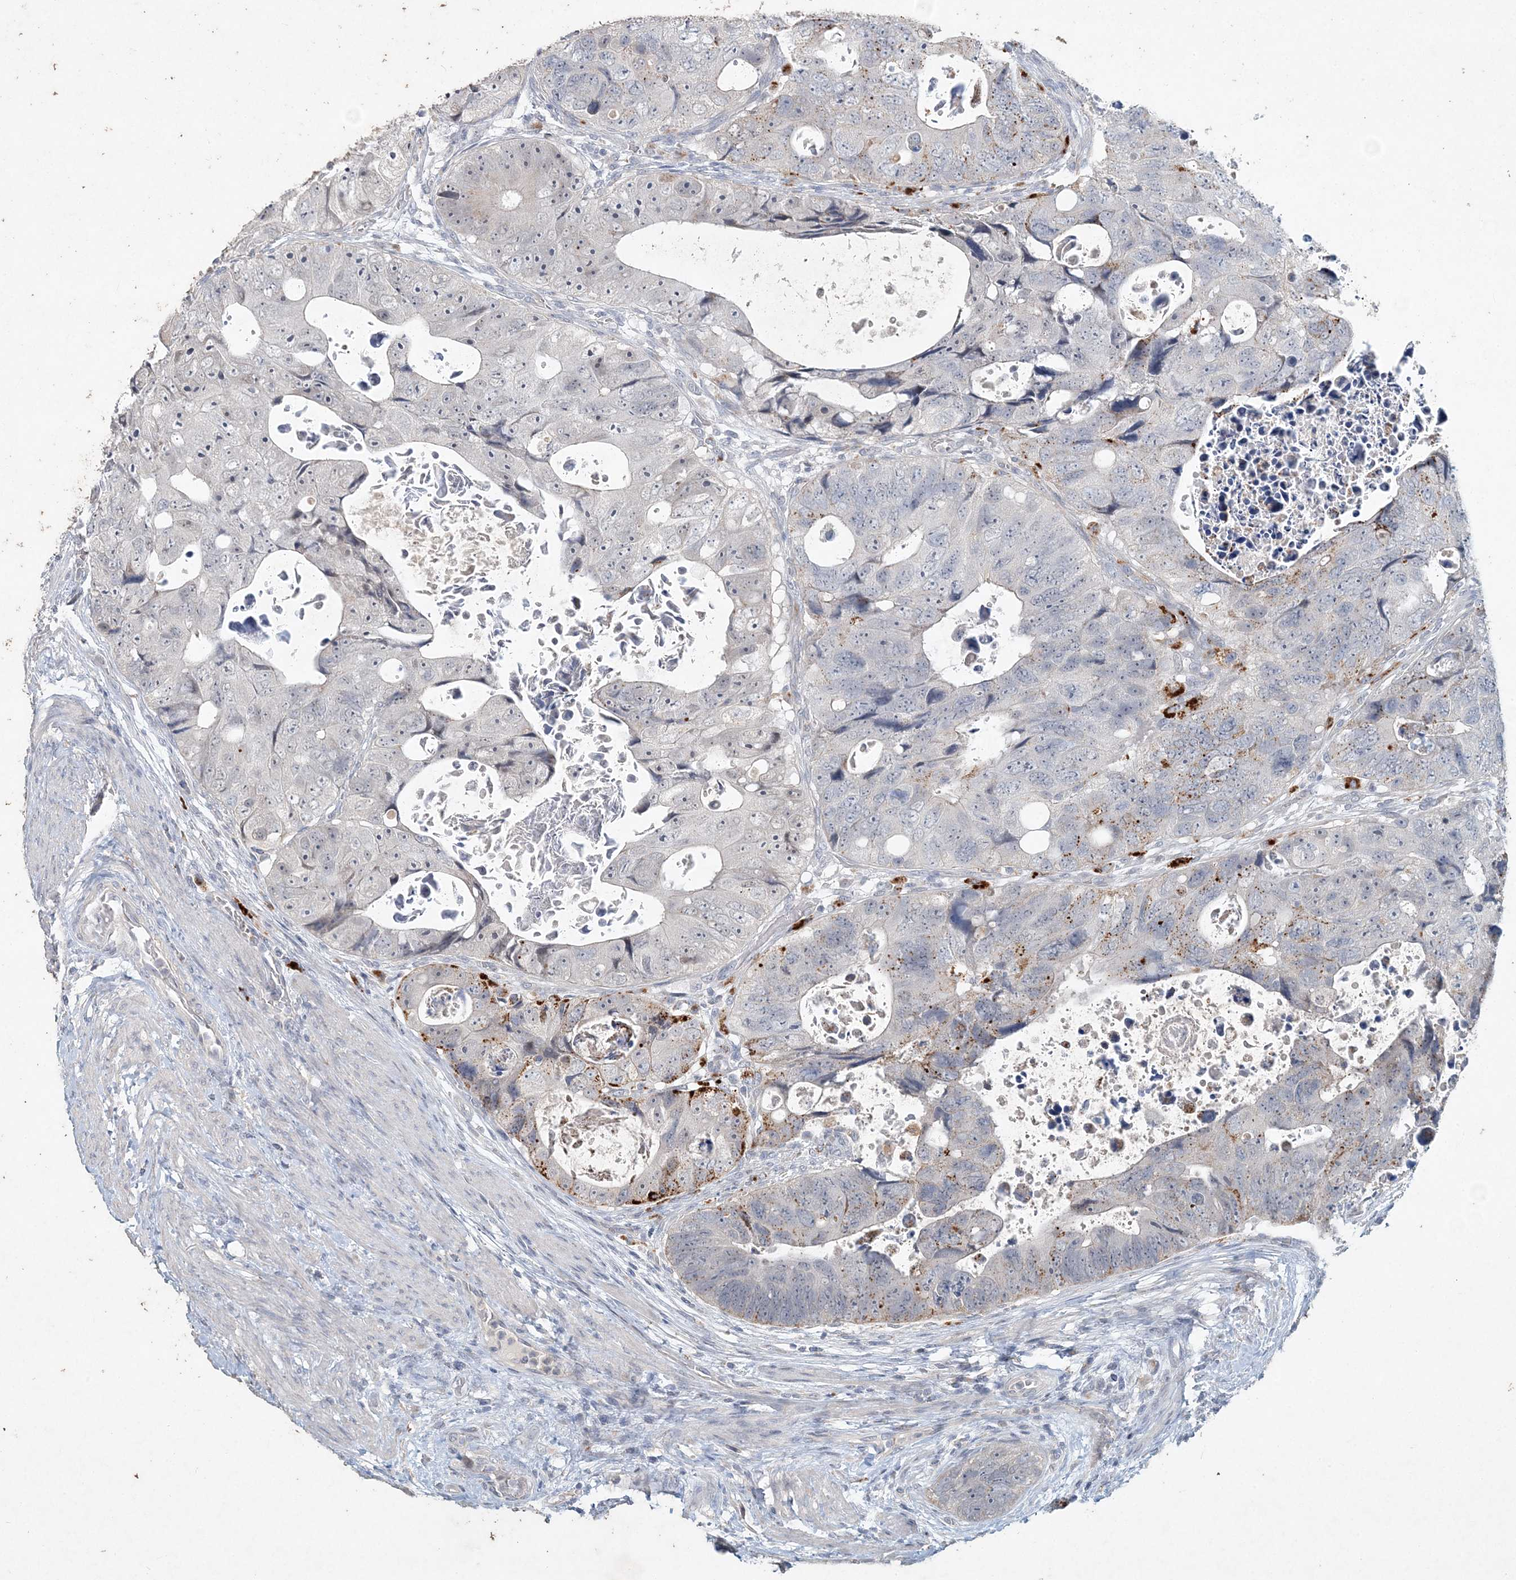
{"staining": {"intensity": "moderate", "quantity": "<25%", "location": "cytoplasmic/membranous"}, "tissue": "colorectal cancer", "cell_type": "Tumor cells", "image_type": "cancer", "snomed": [{"axis": "morphology", "description": "Adenocarcinoma, NOS"}, {"axis": "topography", "description": "Rectum"}], "caption": "About <25% of tumor cells in human colorectal cancer show moderate cytoplasmic/membranous protein staining as visualized by brown immunohistochemical staining.", "gene": "DNAH5", "patient": {"sex": "male", "age": 59}}